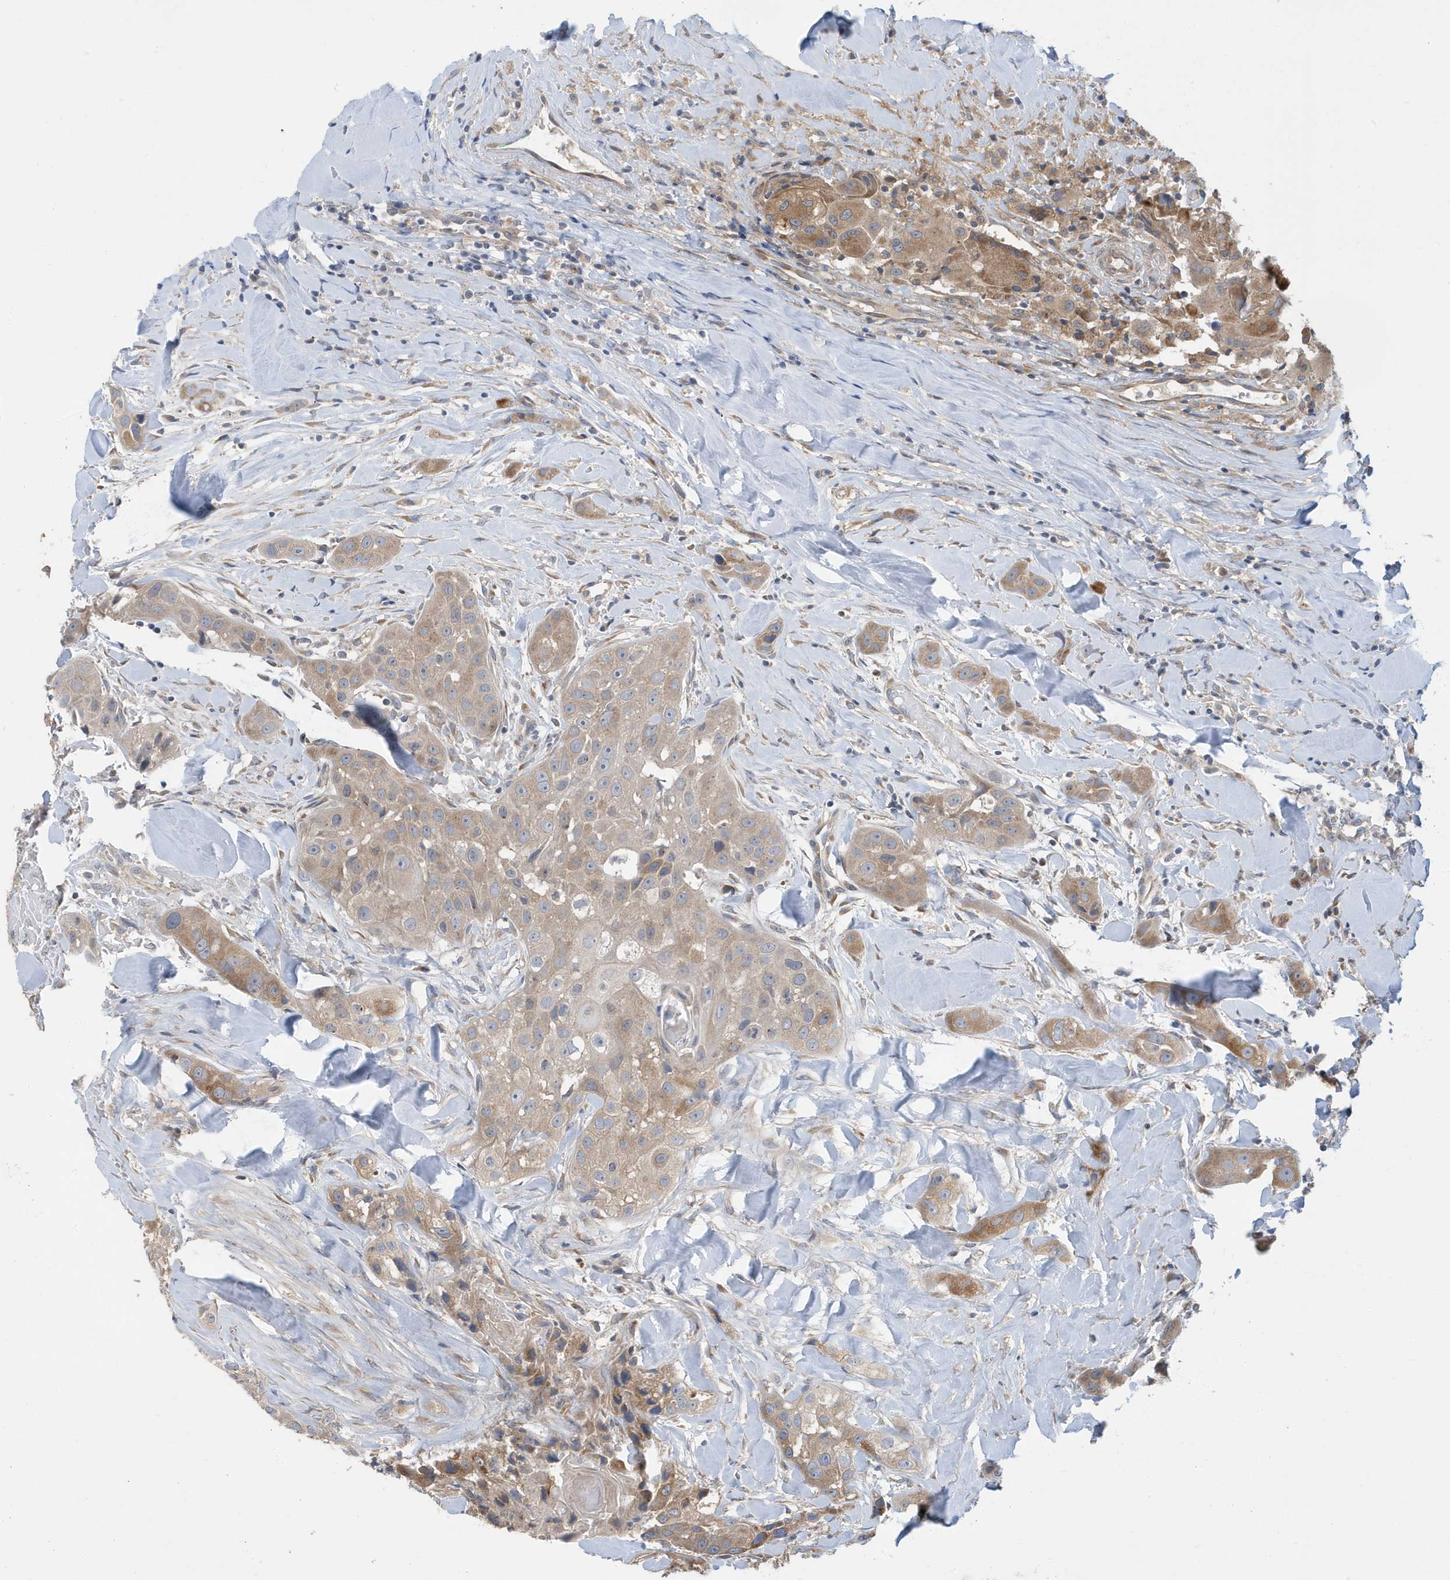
{"staining": {"intensity": "moderate", "quantity": "<25%", "location": "cytoplasmic/membranous"}, "tissue": "head and neck cancer", "cell_type": "Tumor cells", "image_type": "cancer", "snomed": [{"axis": "morphology", "description": "Normal tissue, NOS"}, {"axis": "morphology", "description": "Squamous cell carcinoma, NOS"}, {"axis": "topography", "description": "Skeletal muscle"}, {"axis": "topography", "description": "Head-Neck"}], "caption": "Protein staining exhibits moderate cytoplasmic/membranous staining in about <25% of tumor cells in squamous cell carcinoma (head and neck).", "gene": "LAPTM4A", "patient": {"sex": "male", "age": 51}}